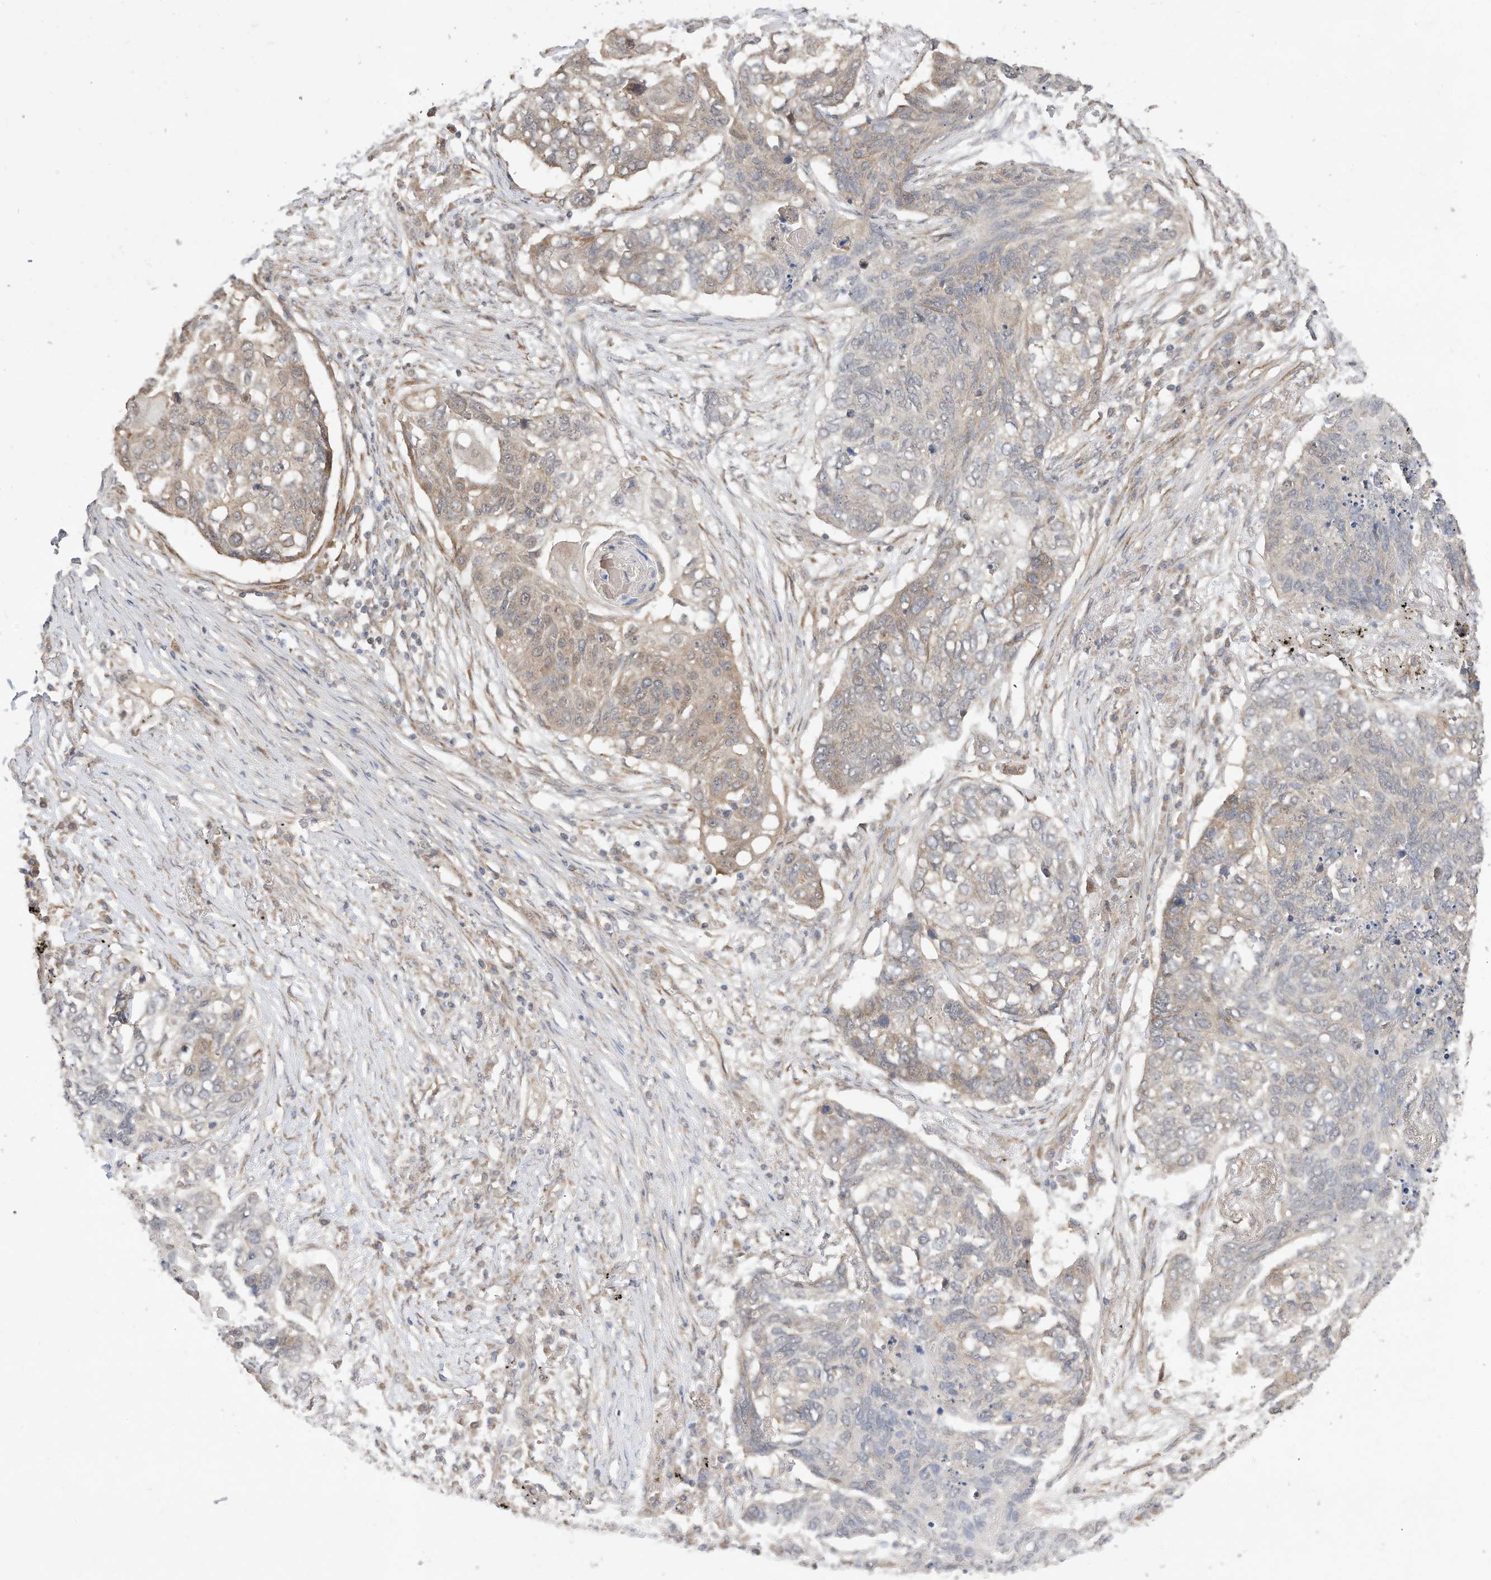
{"staining": {"intensity": "moderate", "quantity": "<25%", "location": "cytoplasmic/membranous"}, "tissue": "lung cancer", "cell_type": "Tumor cells", "image_type": "cancer", "snomed": [{"axis": "morphology", "description": "Squamous cell carcinoma, NOS"}, {"axis": "topography", "description": "Lung"}], "caption": "IHC micrograph of neoplastic tissue: human squamous cell carcinoma (lung) stained using IHC exhibits low levels of moderate protein expression localized specifically in the cytoplasmic/membranous of tumor cells, appearing as a cytoplasmic/membranous brown color.", "gene": "CAGE1", "patient": {"sex": "female", "age": 63}}